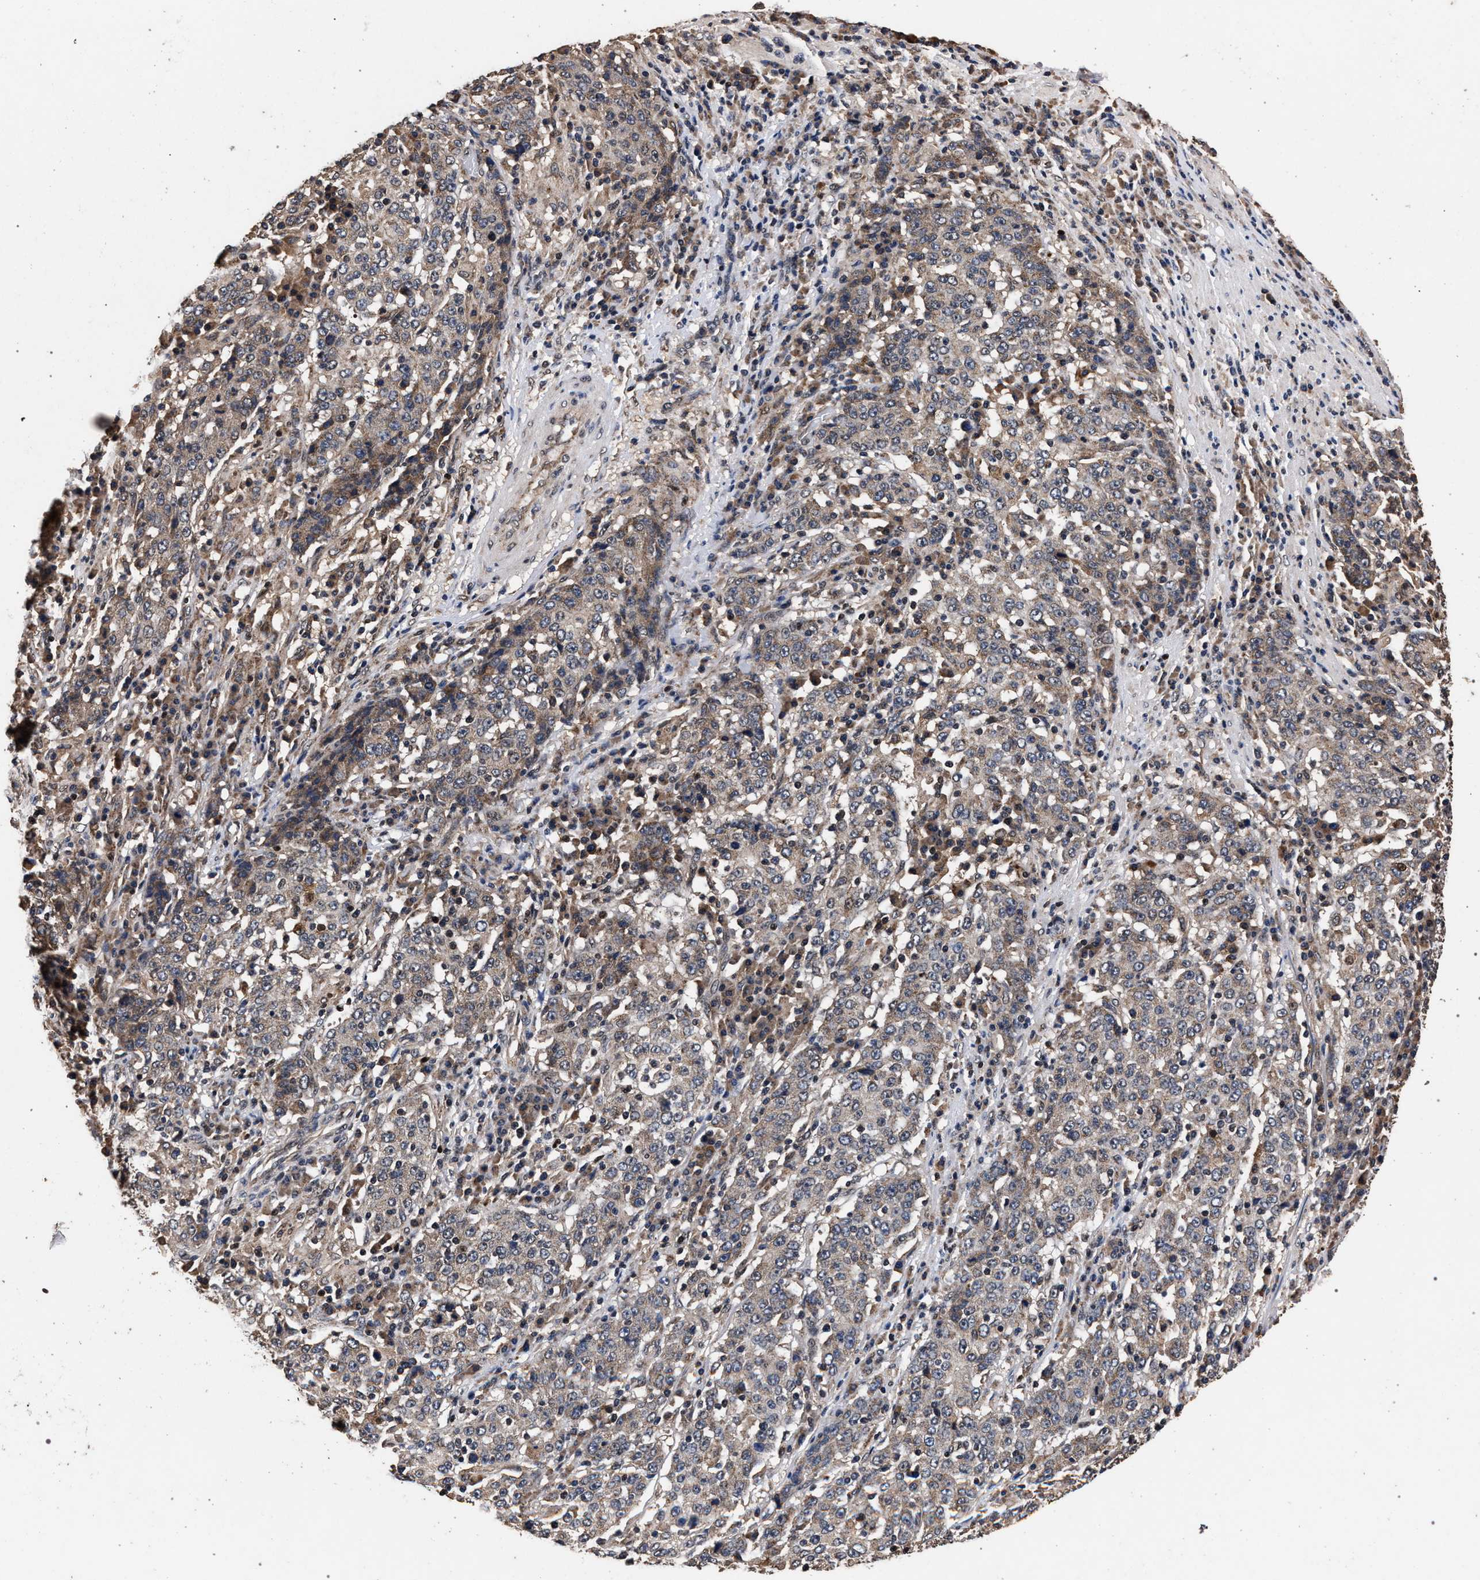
{"staining": {"intensity": "weak", "quantity": ">75%", "location": "cytoplasmic/membranous"}, "tissue": "stomach cancer", "cell_type": "Tumor cells", "image_type": "cancer", "snomed": [{"axis": "morphology", "description": "Adenocarcinoma, NOS"}, {"axis": "topography", "description": "Stomach"}], "caption": "Stomach cancer stained for a protein (brown) exhibits weak cytoplasmic/membranous positive staining in approximately >75% of tumor cells.", "gene": "ACOX1", "patient": {"sex": "male", "age": 59}}